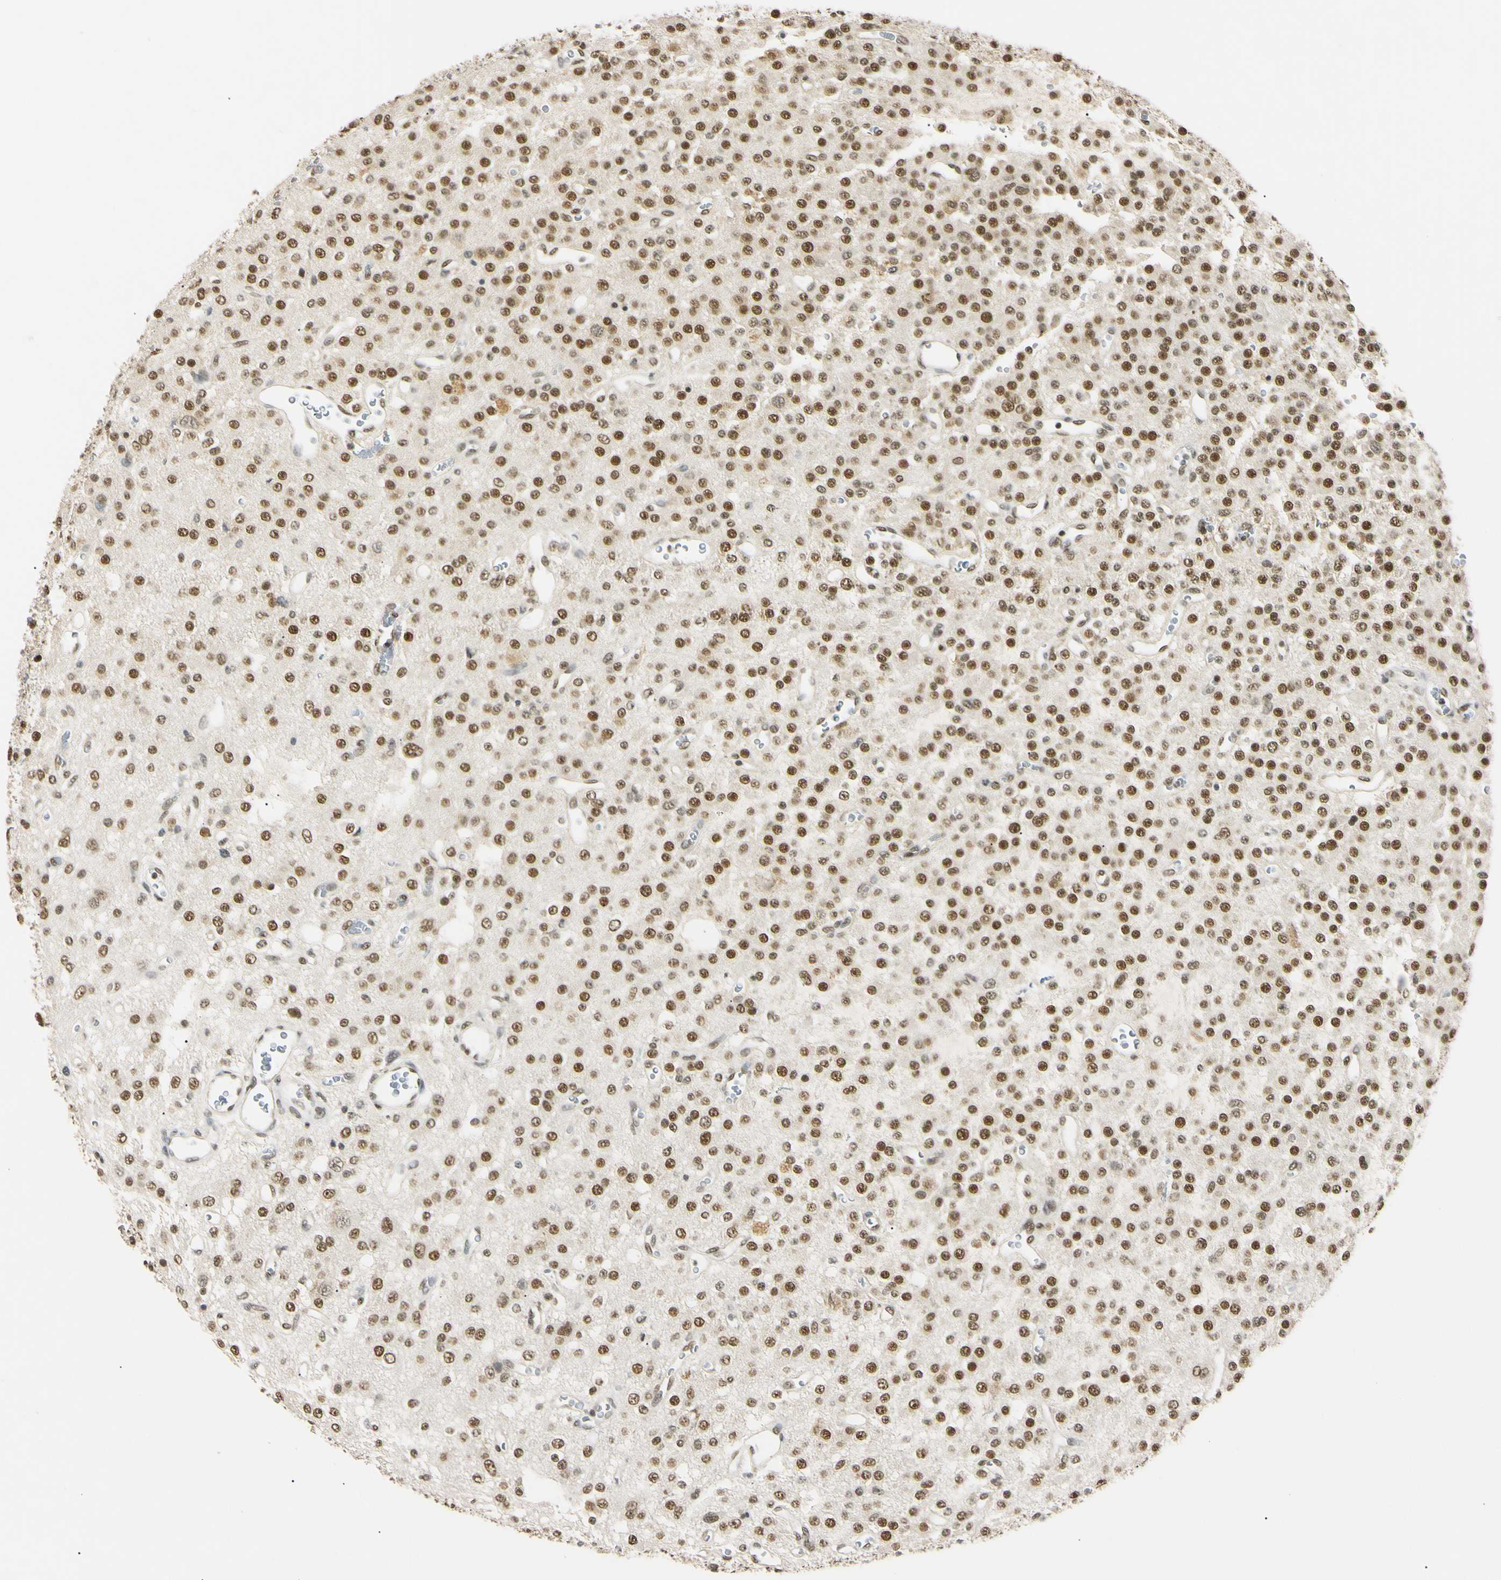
{"staining": {"intensity": "strong", "quantity": ">75%", "location": "nuclear"}, "tissue": "glioma", "cell_type": "Tumor cells", "image_type": "cancer", "snomed": [{"axis": "morphology", "description": "Glioma, malignant, Low grade"}, {"axis": "topography", "description": "Brain"}], "caption": "An immunohistochemistry (IHC) histopathology image of tumor tissue is shown. Protein staining in brown labels strong nuclear positivity in glioma within tumor cells.", "gene": "SMARCA5", "patient": {"sex": "male", "age": 38}}